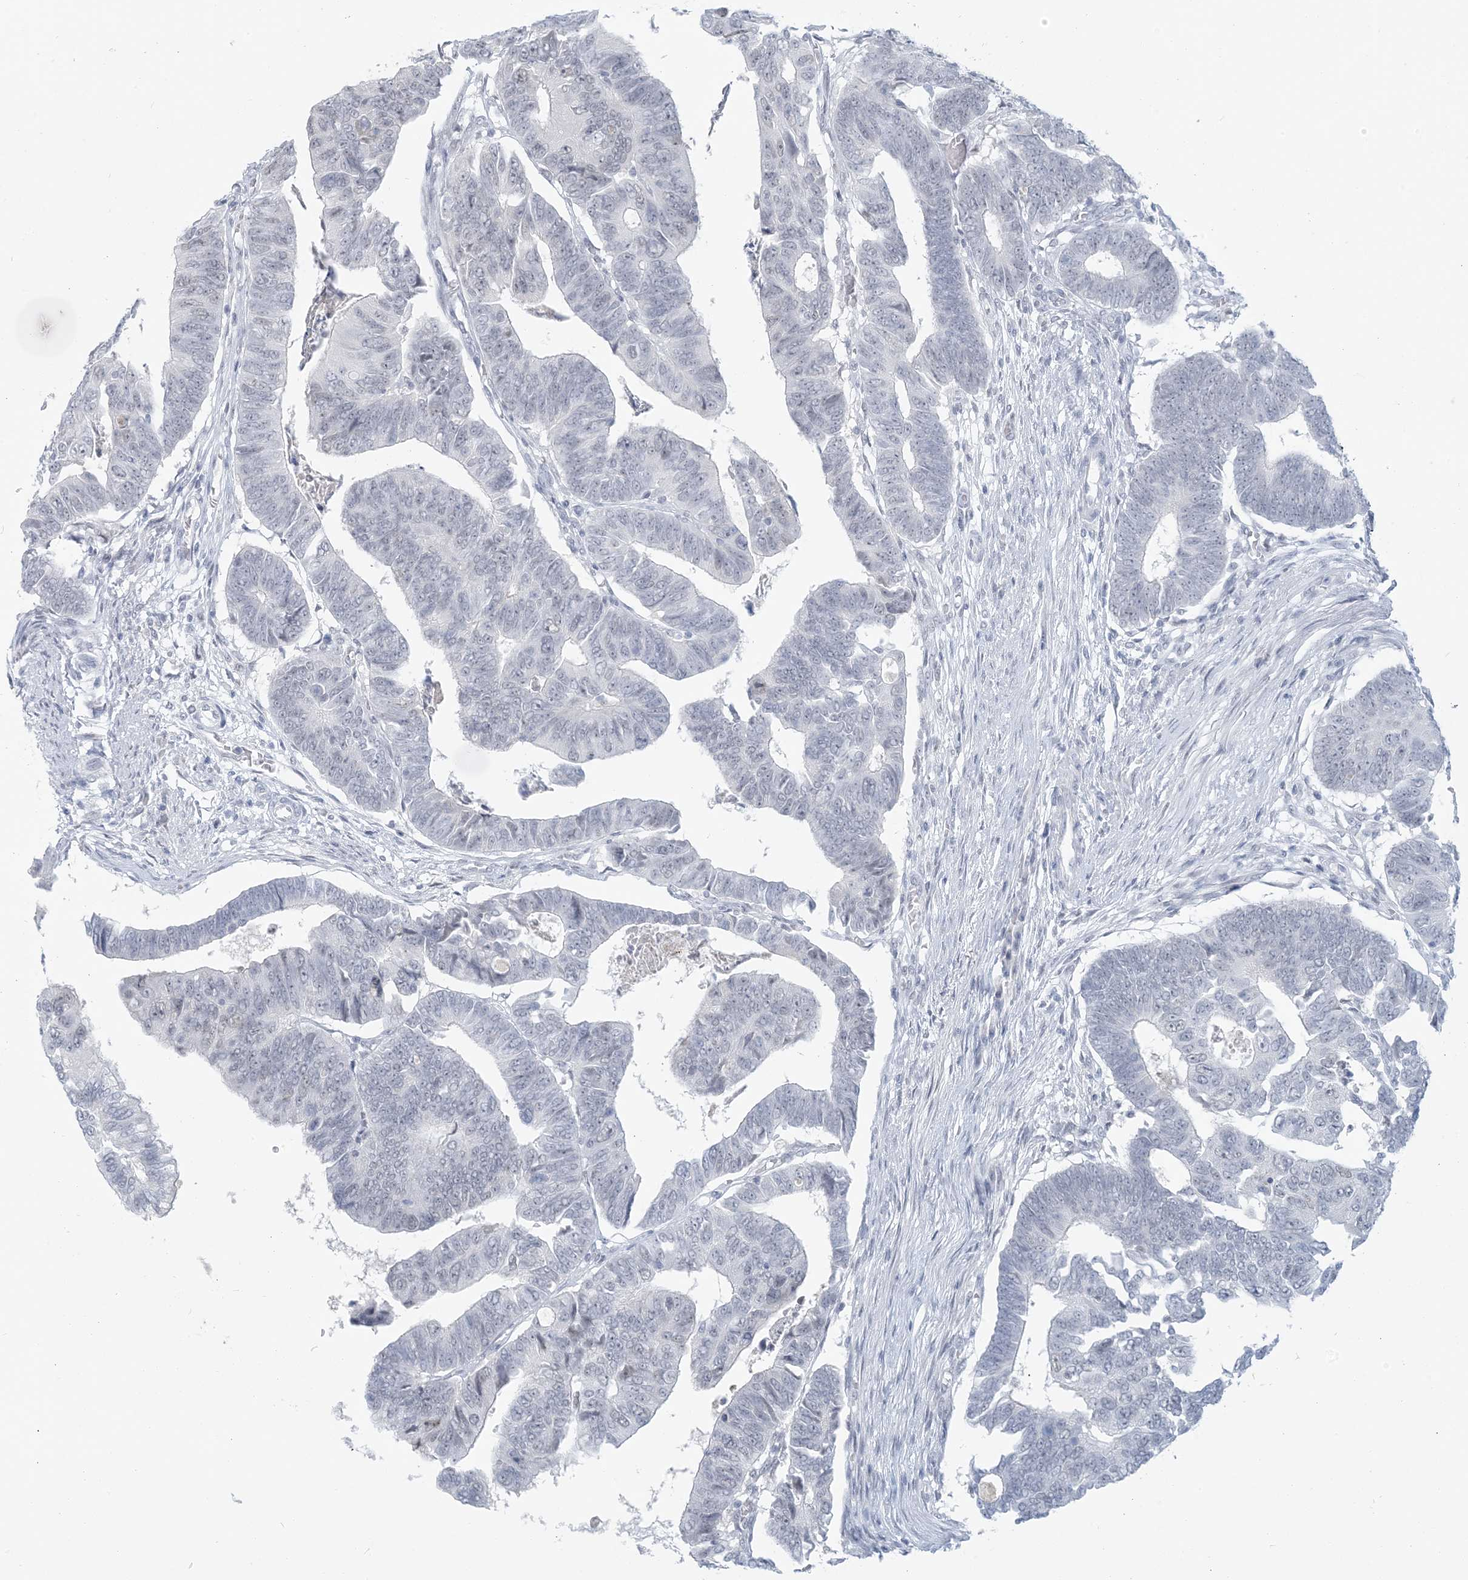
{"staining": {"intensity": "negative", "quantity": "none", "location": "none"}, "tissue": "colorectal cancer", "cell_type": "Tumor cells", "image_type": "cancer", "snomed": [{"axis": "morphology", "description": "Adenocarcinoma, NOS"}, {"axis": "topography", "description": "Rectum"}], "caption": "A photomicrograph of colorectal cancer (adenocarcinoma) stained for a protein shows no brown staining in tumor cells.", "gene": "SCML1", "patient": {"sex": "female", "age": 65}}